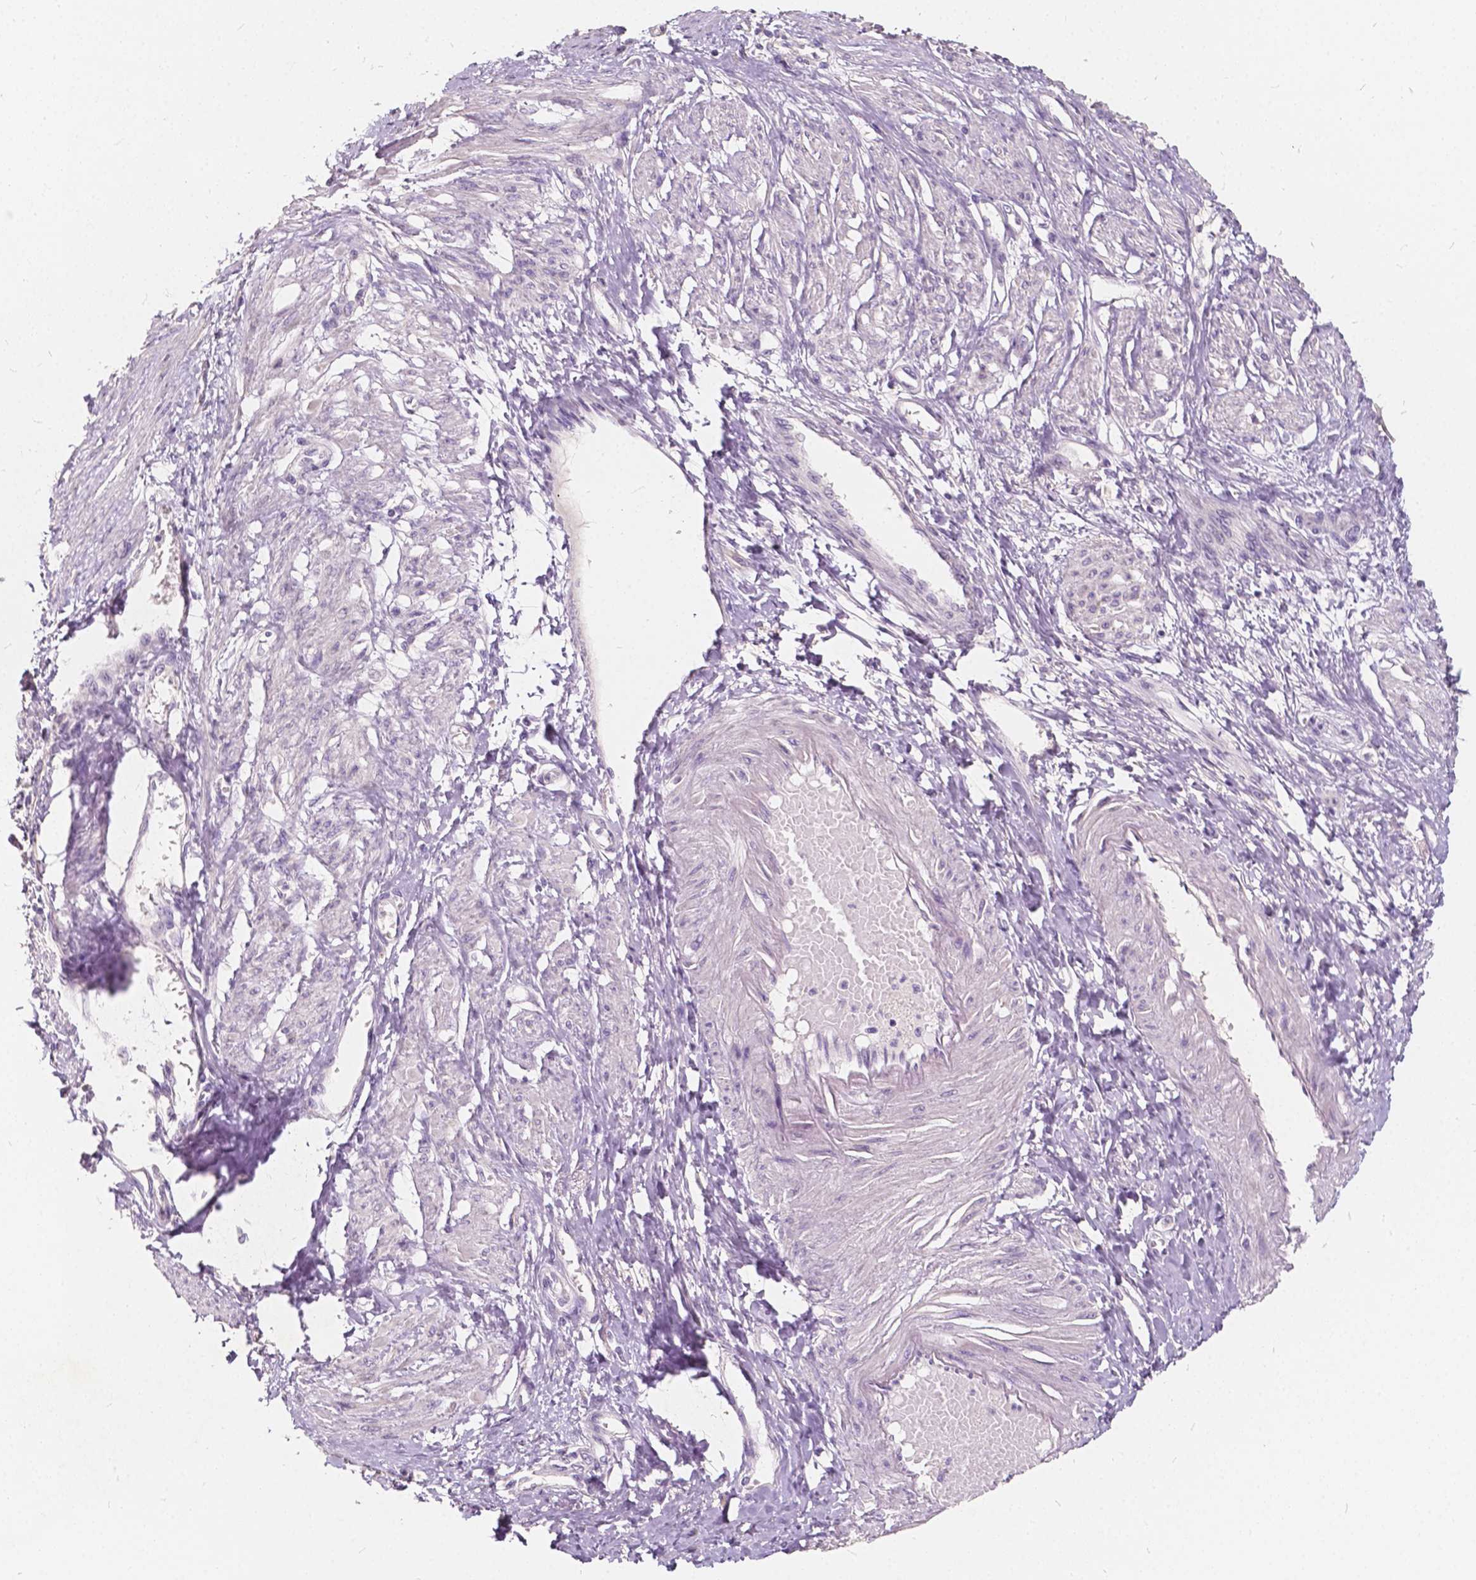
{"staining": {"intensity": "negative", "quantity": "none", "location": "none"}, "tissue": "smooth muscle", "cell_type": "Smooth muscle cells", "image_type": "normal", "snomed": [{"axis": "morphology", "description": "Normal tissue, NOS"}, {"axis": "topography", "description": "Smooth muscle"}, {"axis": "topography", "description": "Uterus"}], "caption": "High power microscopy histopathology image of an immunohistochemistry (IHC) histopathology image of unremarkable smooth muscle, revealing no significant expression in smooth muscle cells.", "gene": "SLC7A8", "patient": {"sex": "female", "age": 39}}